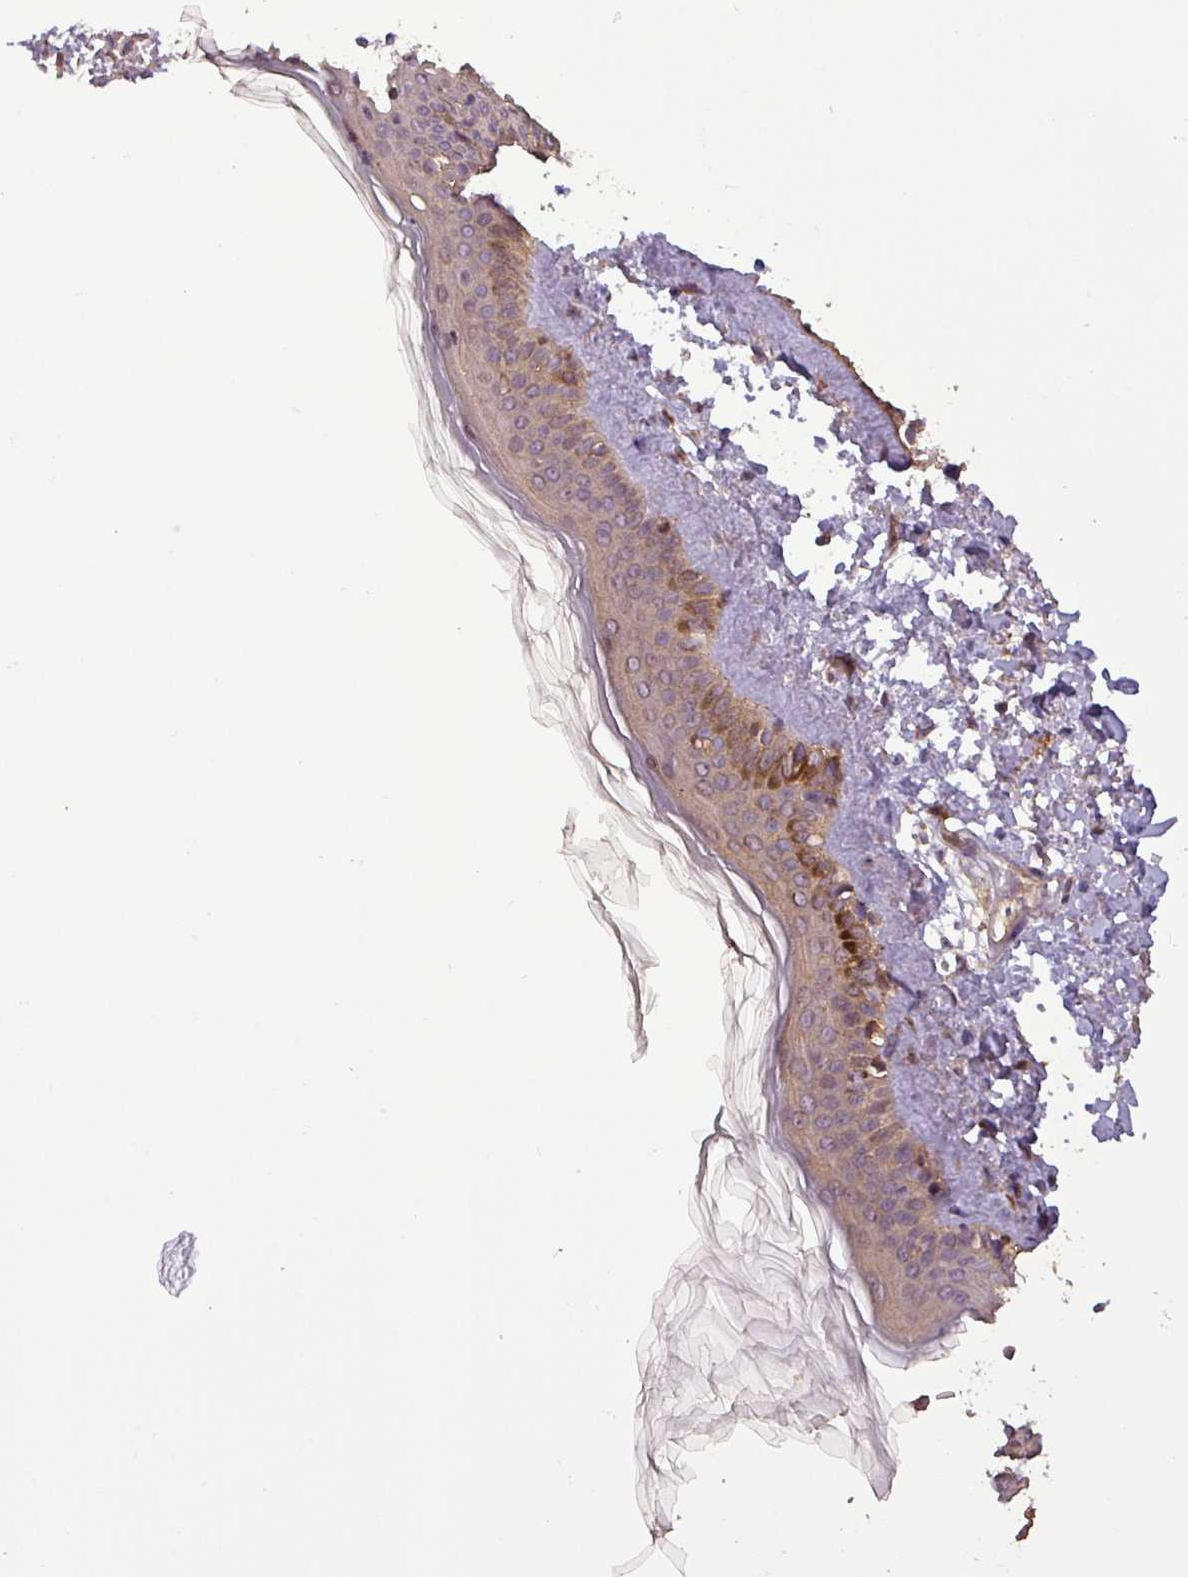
{"staining": {"intensity": "moderate", "quantity": "<25%", "location": "cytoplasmic/membranous"}, "tissue": "skin", "cell_type": "Fibroblasts", "image_type": "normal", "snomed": [{"axis": "morphology", "description": "Normal tissue, NOS"}, {"axis": "topography", "description": "Skin"}], "caption": "A brown stain highlights moderate cytoplasmic/membranous positivity of a protein in fibroblasts of normal human skin.", "gene": "NT5C3A", "patient": {"sex": "female", "age": 58}}